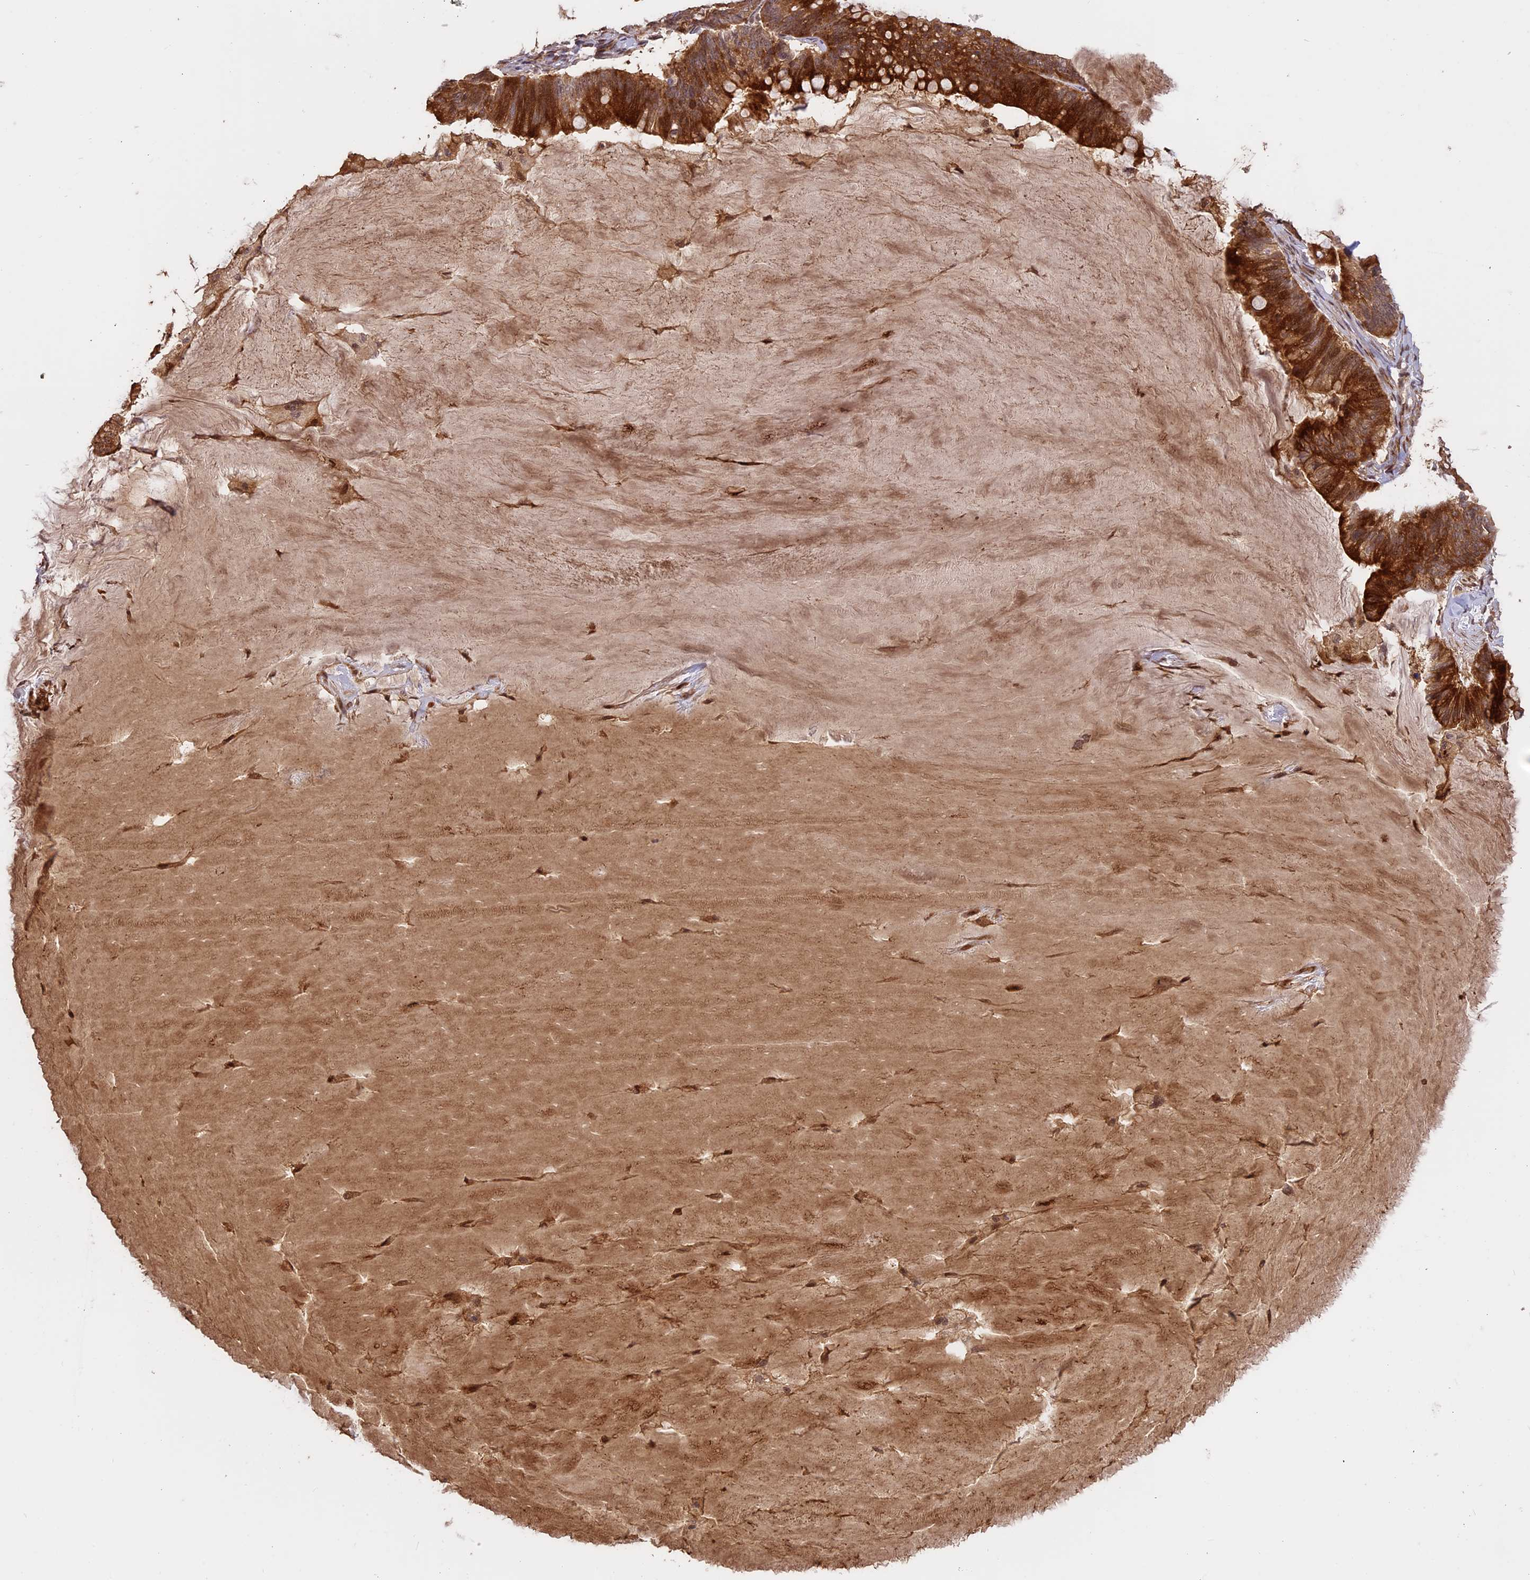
{"staining": {"intensity": "strong", "quantity": ">75%", "location": "cytoplasmic/membranous"}, "tissue": "ovarian cancer", "cell_type": "Tumor cells", "image_type": "cancer", "snomed": [{"axis": "morphology", "description": "Cystadenocarcinoma, mucinous, NOS"}, {"axis": "topography", "description": "Ovary"}], "caption": "Protein expression analysis of human ovarian cancer (mucinous cystadenocarcinoma) reveals strong cytoplasmic/membranous staining in approximately >75% of tumor cells. (DAB IHC, brown staining for protein, blue staining for nuclei).", "gene": "ENHO", "patient": {"sex": "female", "age": 61}}